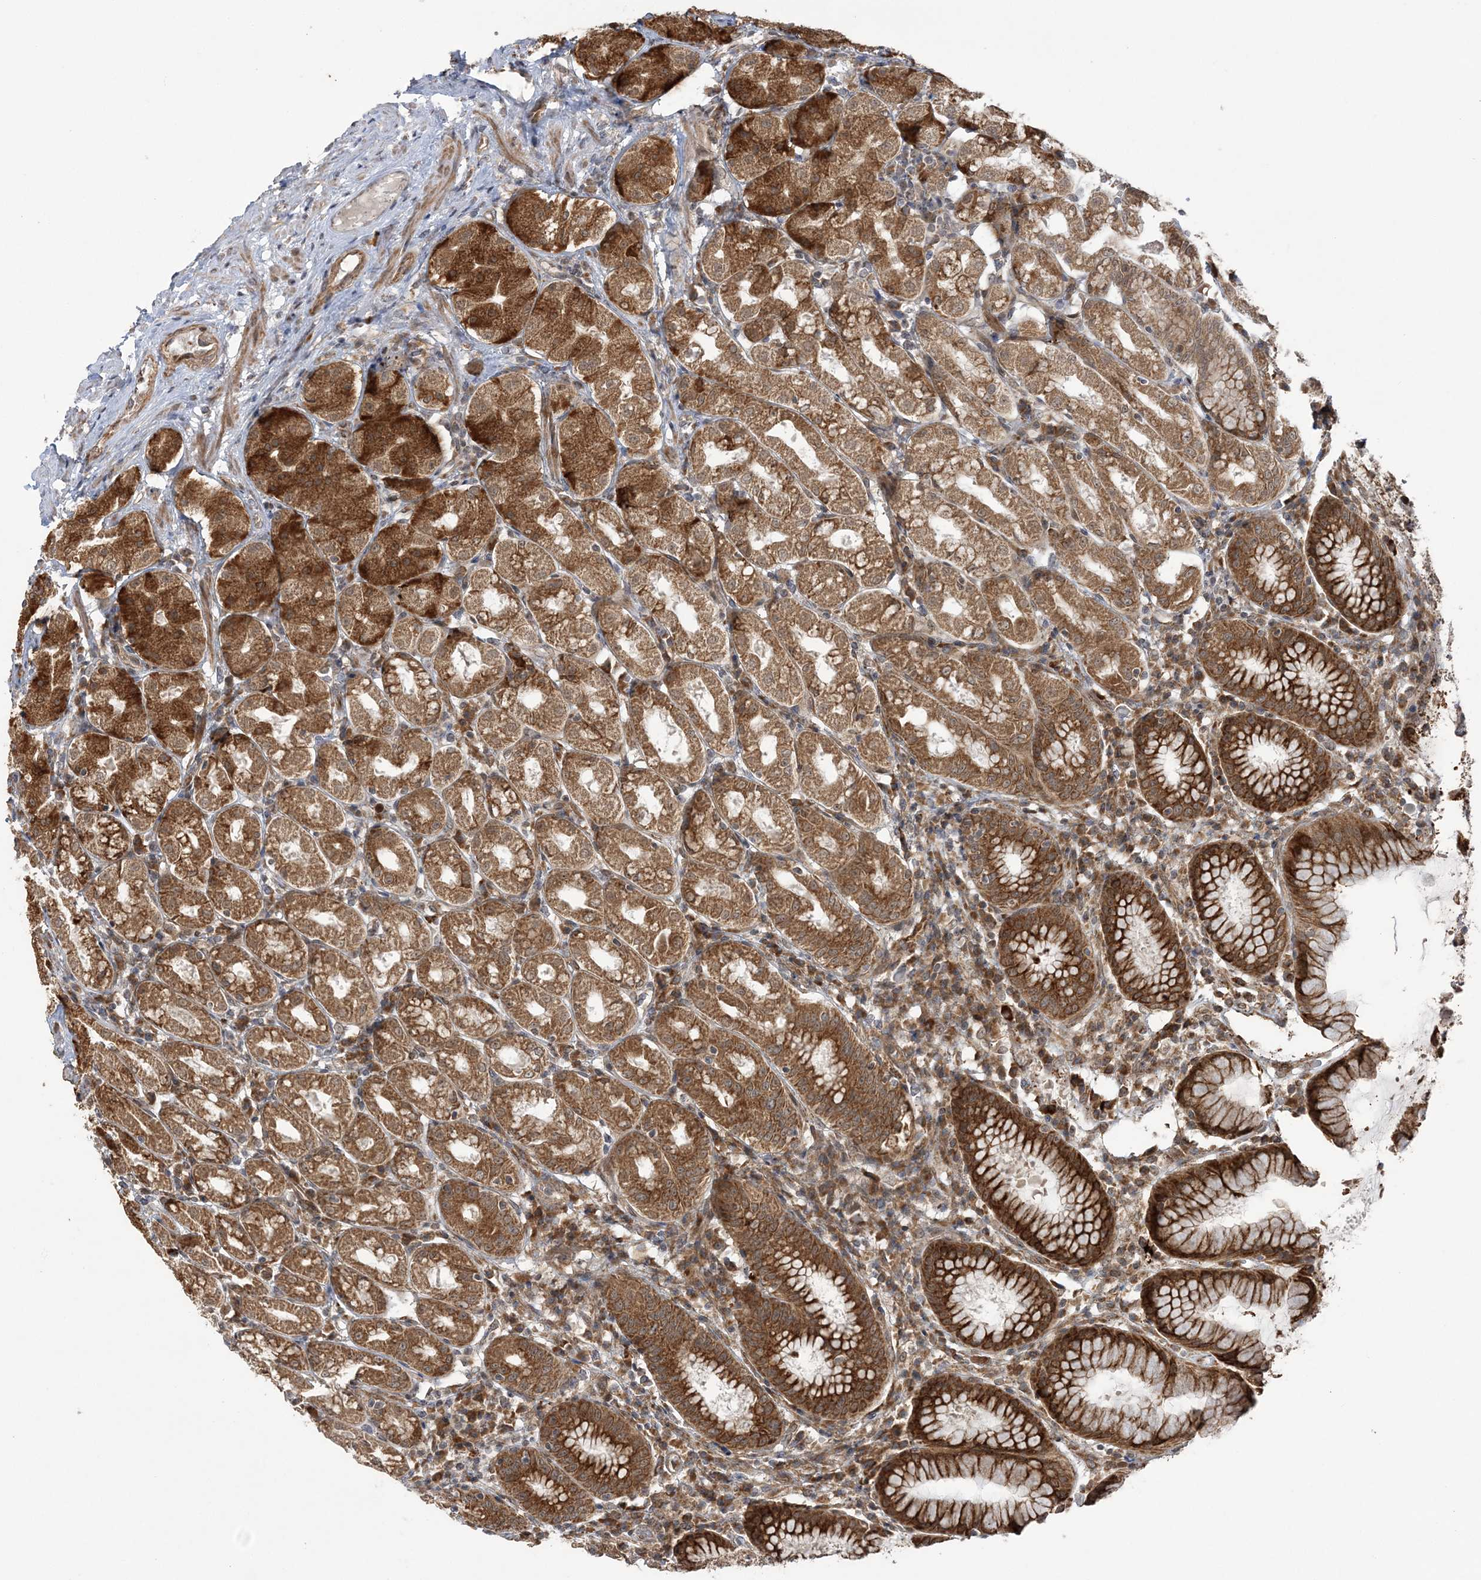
{"staining": {"intensity": "strong", "quantity": ">75%", "location": "cytoplasmic/membranous"}, "tissue": "stomach", "cell_type": "Glandular cells", "image_type": "normal", "snomed": [{"axis": "morphology", "description": "Normal tissue, NOS"}, {"axis": "topography", "description": "Stomach"}, {"axis": "topography", "description": "Stomach, lower"}], "caption": "IHC photomicrograph of unremarkable human stomach stained for a protein (brown), which displays high levels of strong cytoplasmic/membranous positivity in about >75% of glandular cells.", "gene": "MRPL47", "patient": {"sex": "female", "age": 56}}